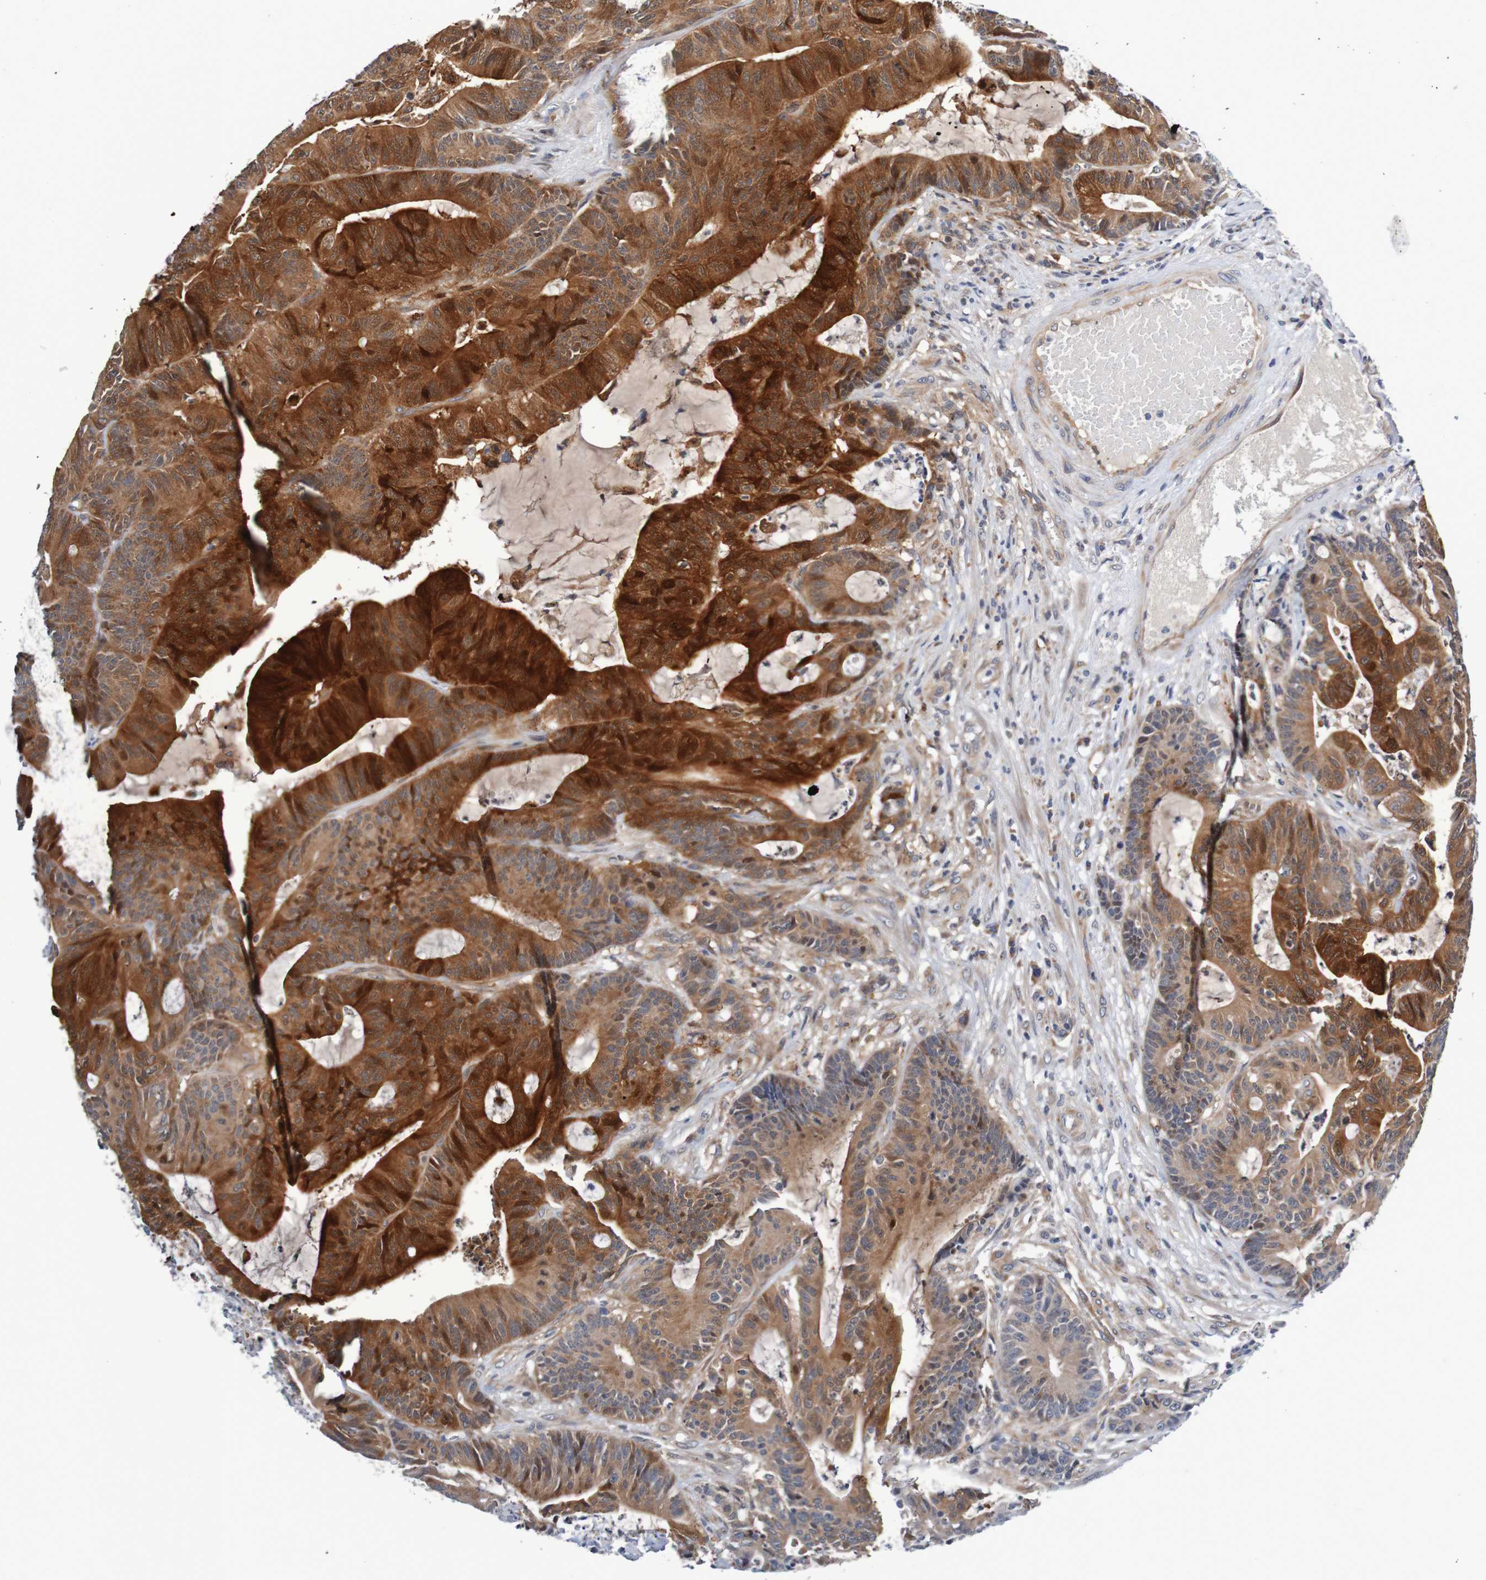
{"staining": {"intensity": "strong", "quantity": ">75%", "location": "cytoplasmic/membranous"}, "tissue": "colorectal cancer", "cell_type": "Tumor cells", "image_type": "cancer", "snomed": [{"axis": "morphology", "description": "Adenocarcinoma, NOS"}, {"axis": "topography", "description": "Colon"}], "caption": "Adenocarcinoma (colorectal) stained with IHC demonstrates strong cytoplasmic/membranous staining in about >75% of tumor cells.", "gene": "CPED1", "patient": {"sex": "female", "age": 84}}